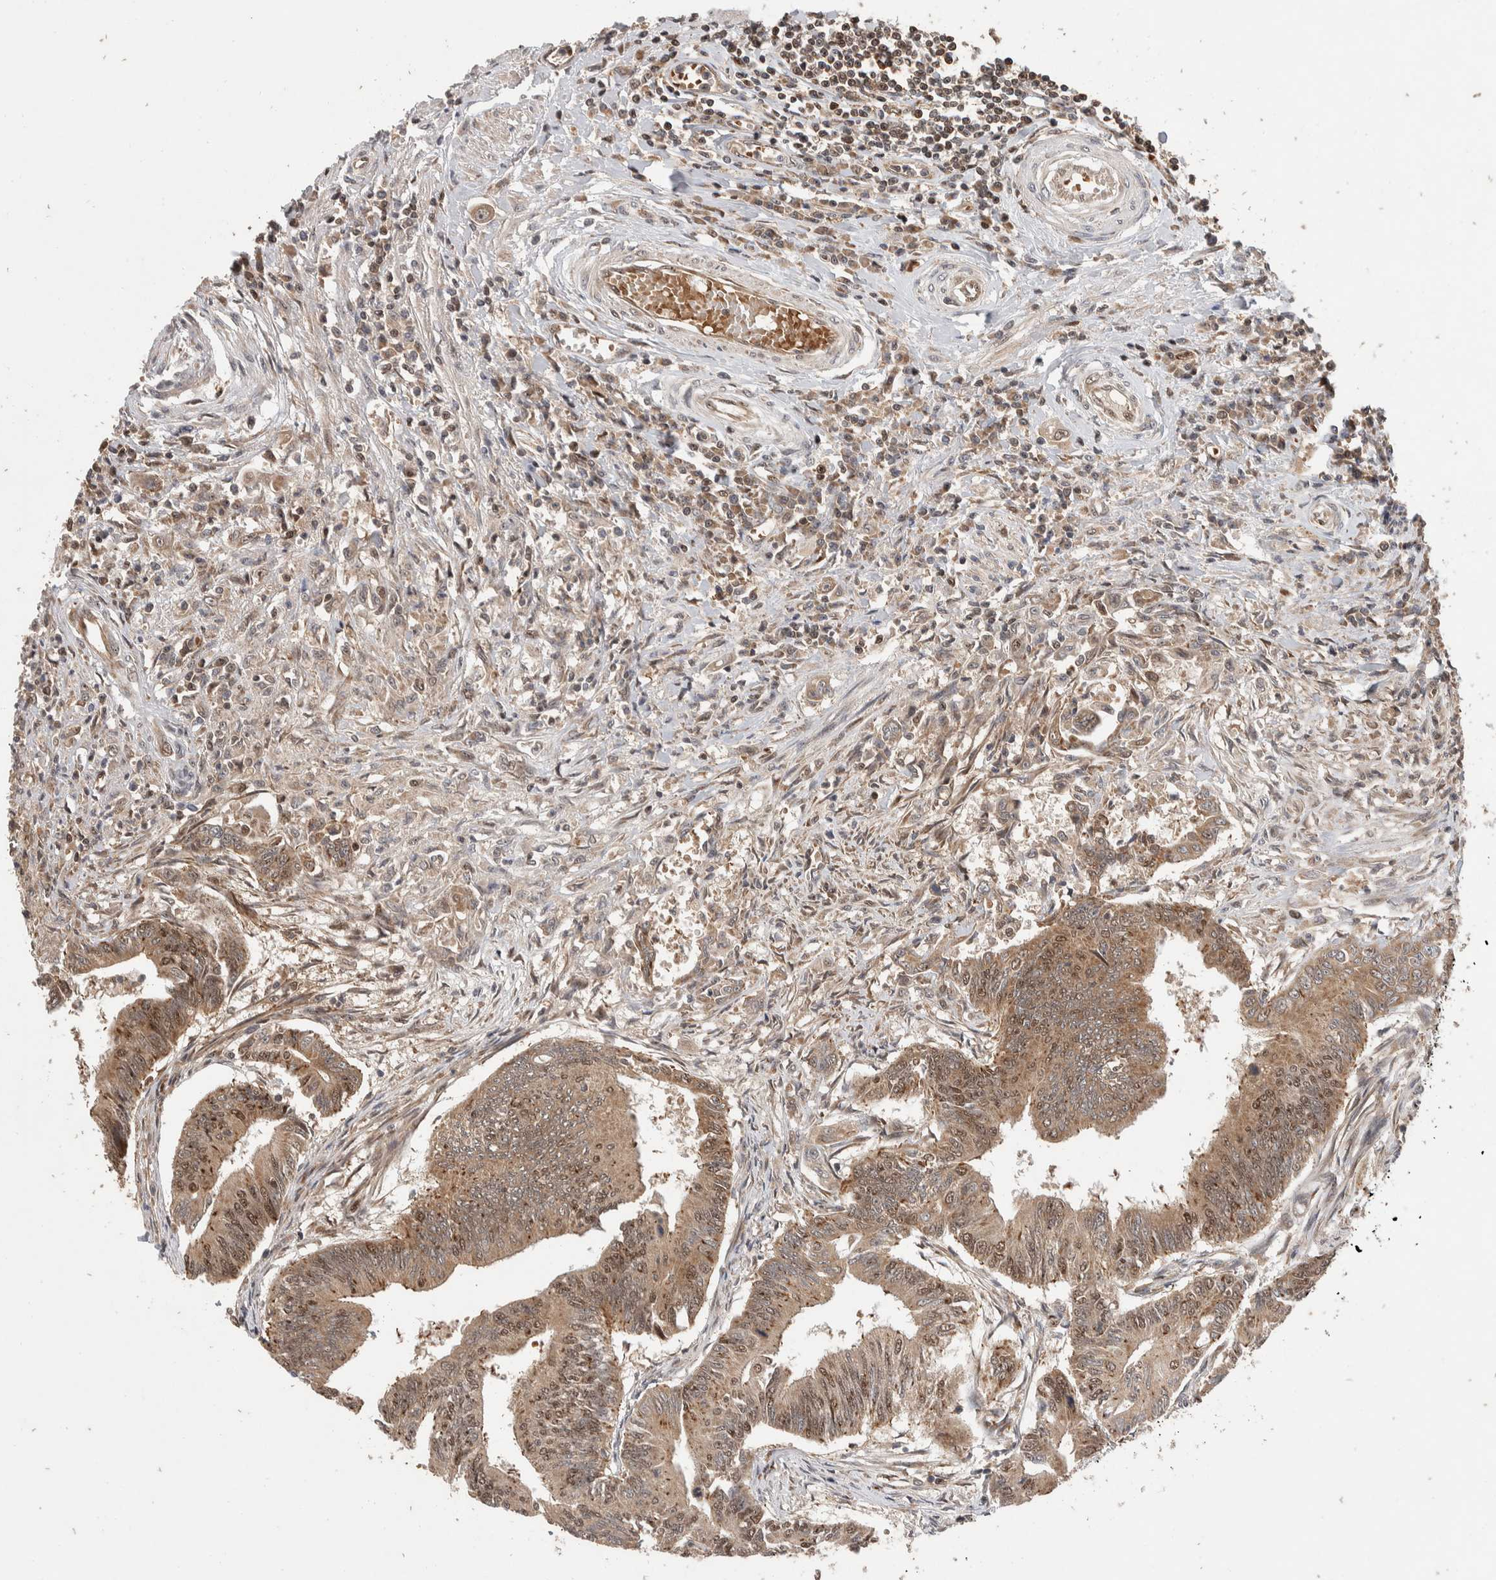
{"staining": {"intensity": "moderate", "quantity": ">75%", "location": "cytoplasmic/membranous,nuclear"}, "tissue": "colorectal cancer", "cell_type": "Tumor cells", "image_type": "cancer", "snomed": [{"axis": "morphology", "description": "Adenoma, NOS"}, {"axis": "morphology", "description": "Adenocarcinoma, NOS"}, {"axis": "topography", "description": "Colon"}], "caption": "This is an image of immunohistochemistry (IHC) staining of colorectal cancer, which shows moderate staining in the cytoplasmic/membranous and nuclear of tumor cells.", "gene": "ABHD11", "patient": {"sex": "male", "age": 79}}